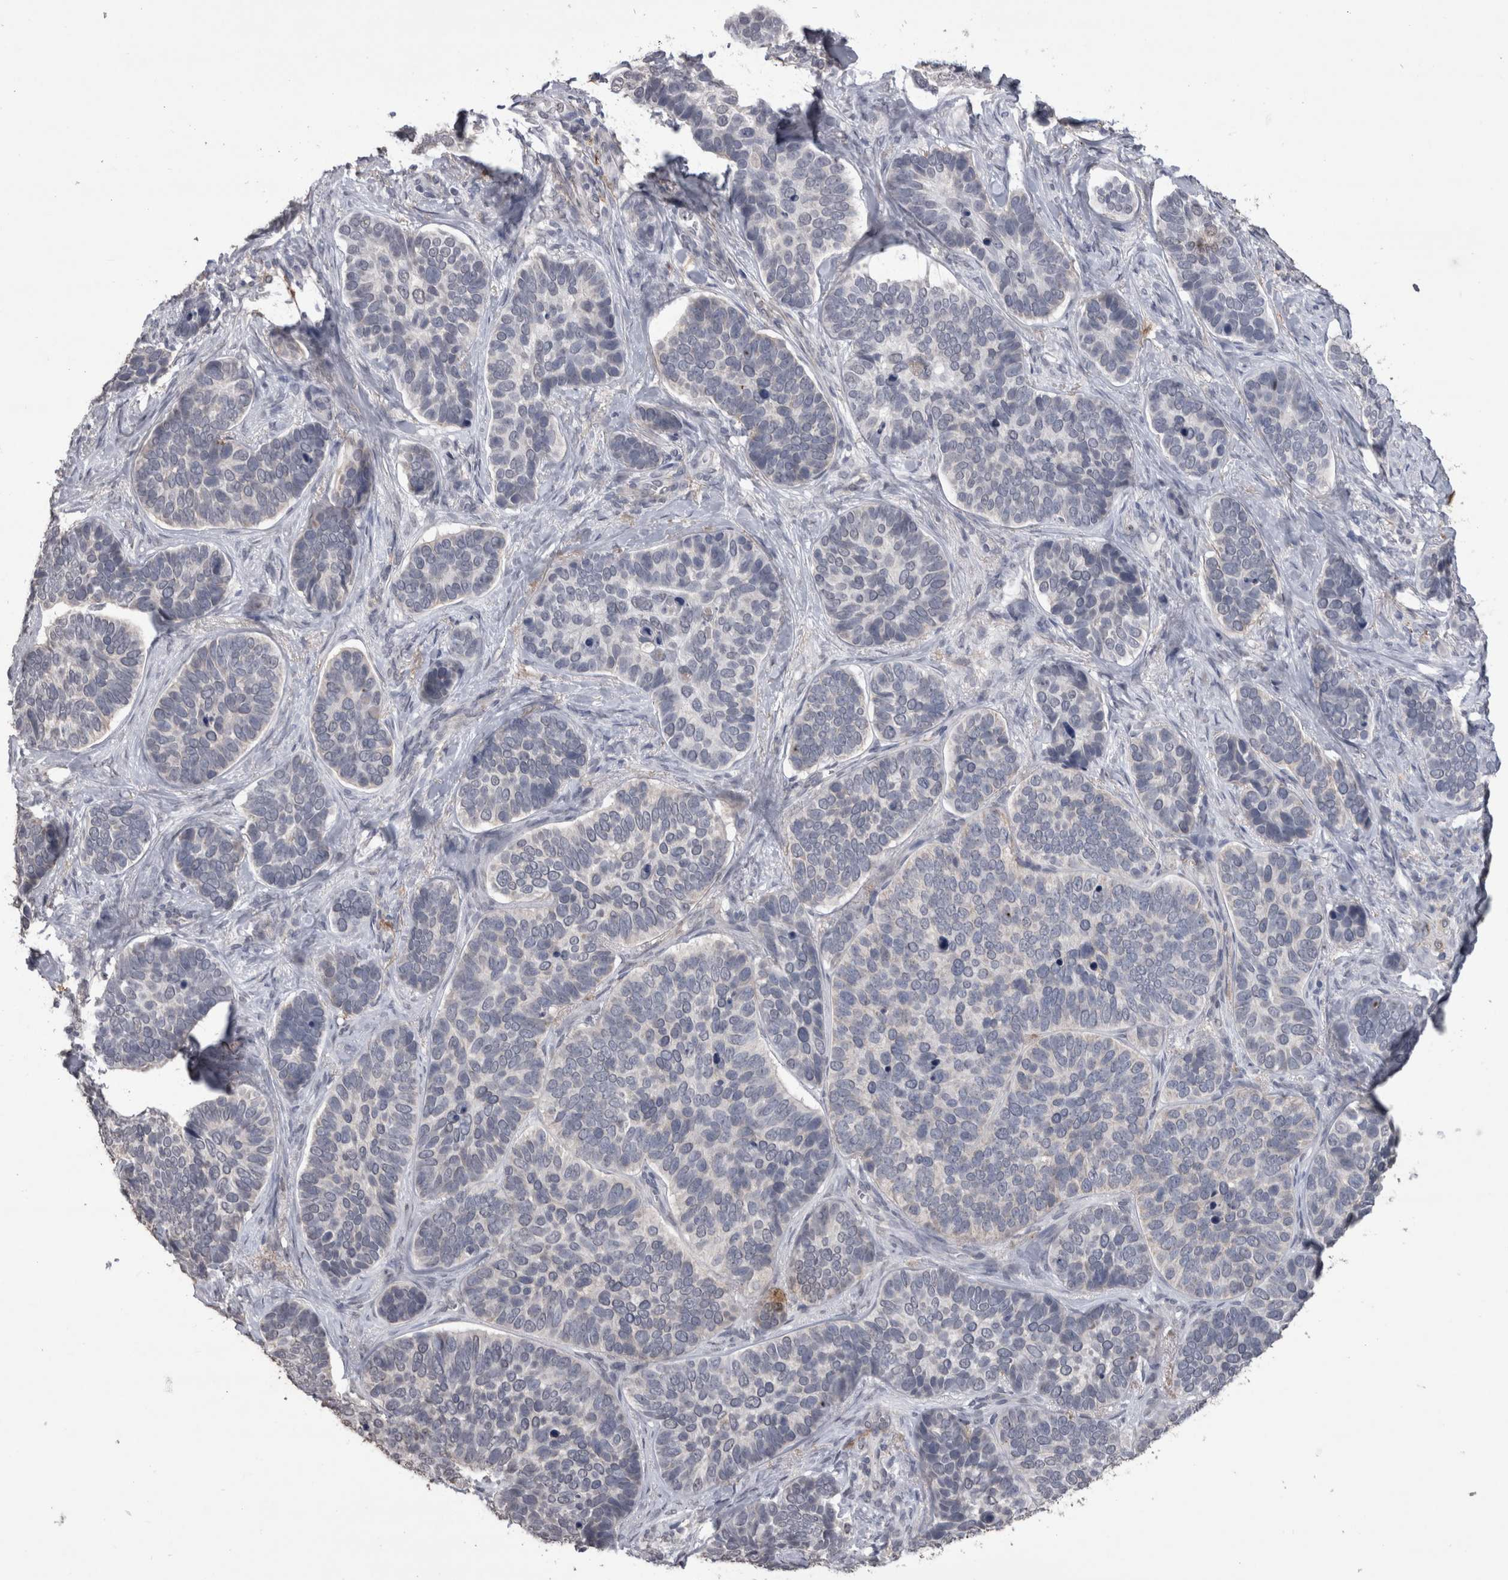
{"staining": {"intensity": "negative", "quantity": "none", "location": "none"}, "tissue": "skin cancer", "cell_type": "Tumor cells", "image_type": "cancer", "snomed": [{"axis": "morphology", "description": "Basal cell carcinoma"}, {"axis": "topography", "description": "Skin"}], "caption": "This micrograph is of skin cancer stained with immunohistochemistry (IHC) to label a protein in brown with the nuclei are counter-stained blue. There is no staining in tumor cells. (DAB IHC, high magnification).", "gene": "PAX5", "patient": {"sex": "male", "age": 62}}